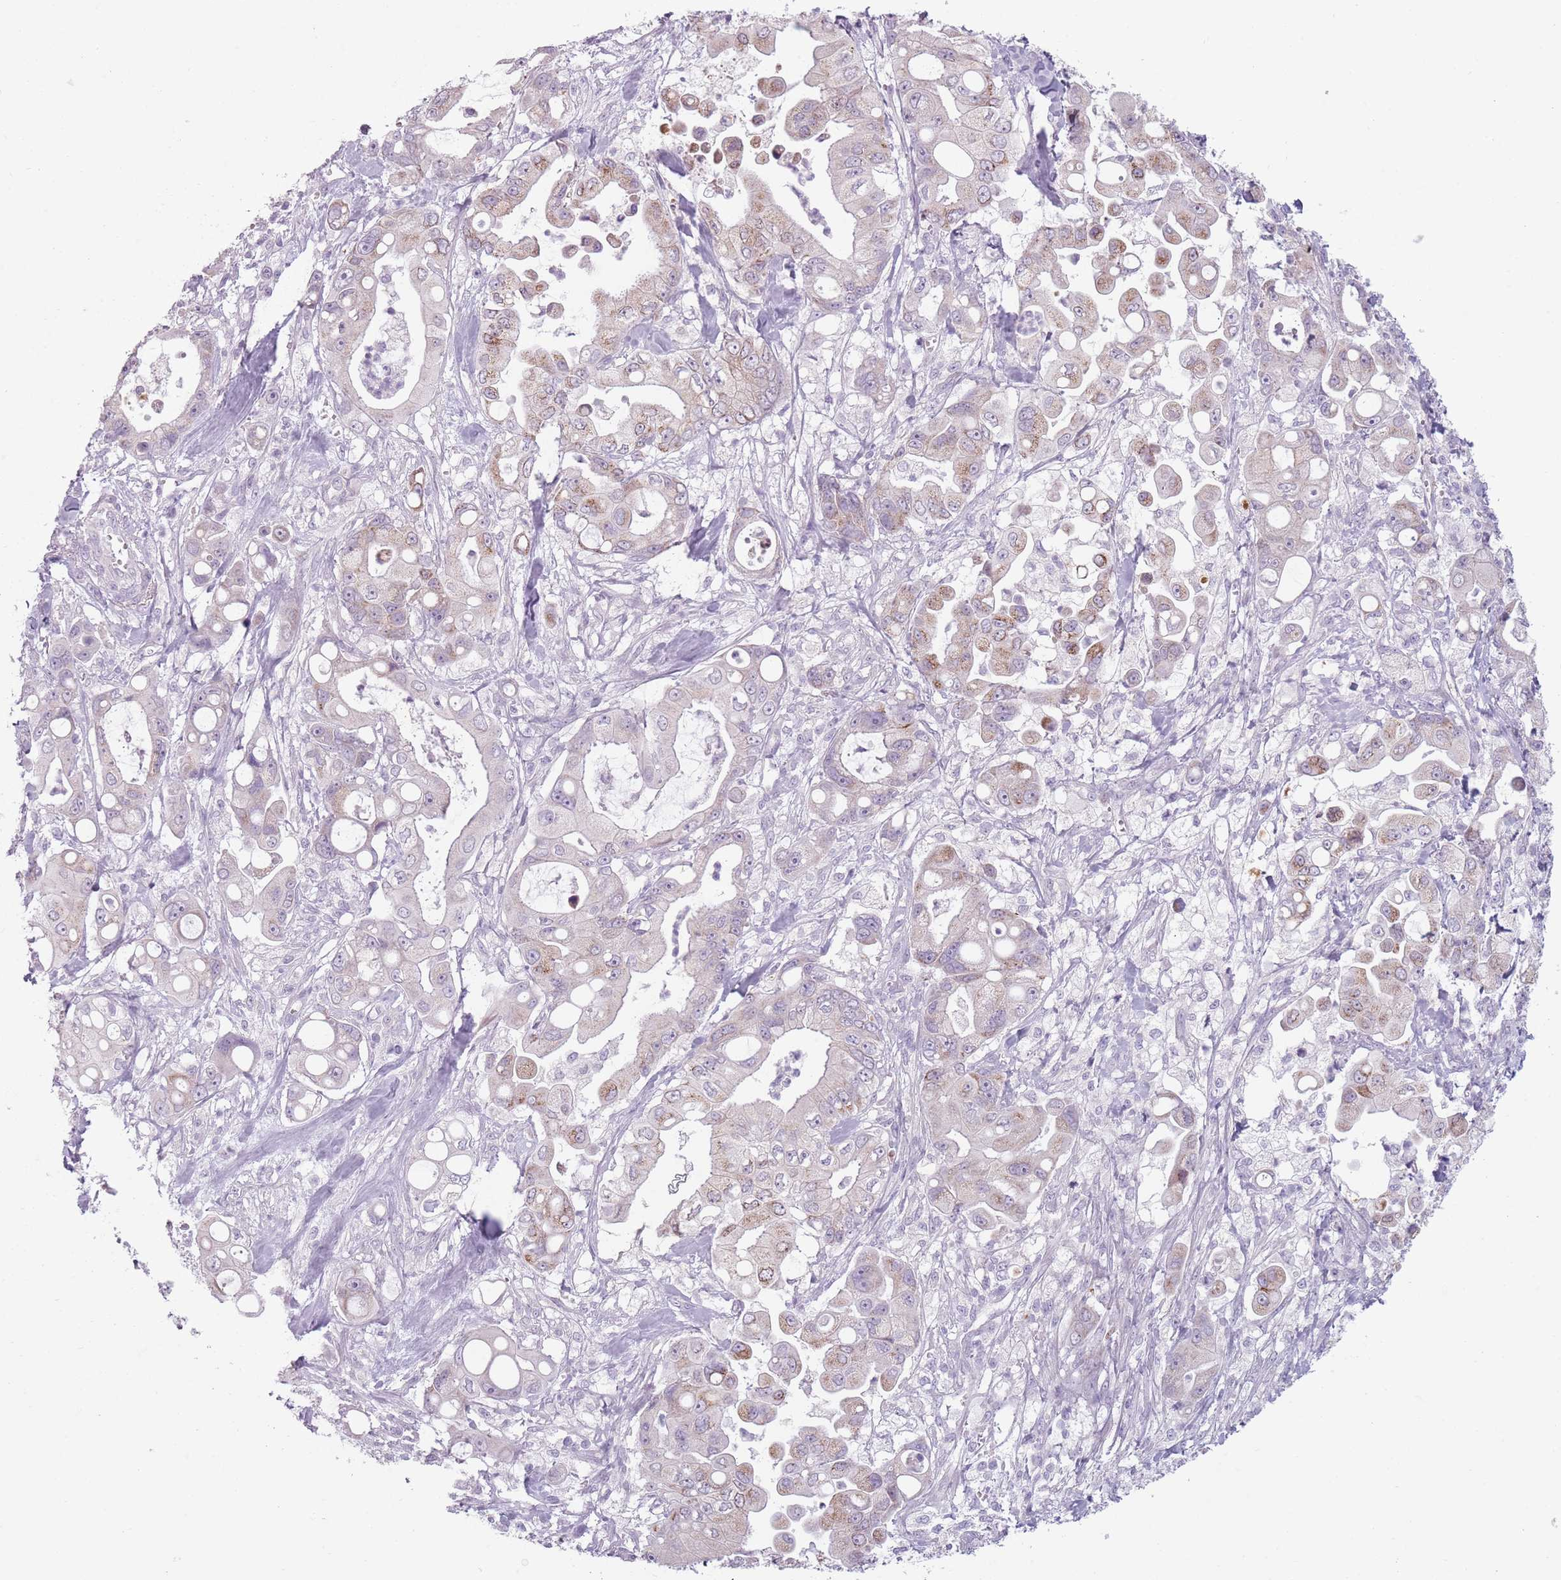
{"staining": {"intensity": "weak", "quantity": "<25%", "location": "cytoplasmic/membranous"}, "tissue": "pancreatic cancer", "cell_type": "Tumor cells", "image_type": "cancer", "snomed": [{"axis": "morphology", "description": "Adenocarcinoma, NOS"}, {"axis": "topography", "description": "Pancreas"}], "caption": "This image is of adenocarcinoma (pancreatic) stained with immunohistochemistry to label a protein in brown with the nuclei are counter-stained blue. There is no staining in tumor cells.", "gene": "MEGF8", "patient": {"sex": "male", "age": 68}}